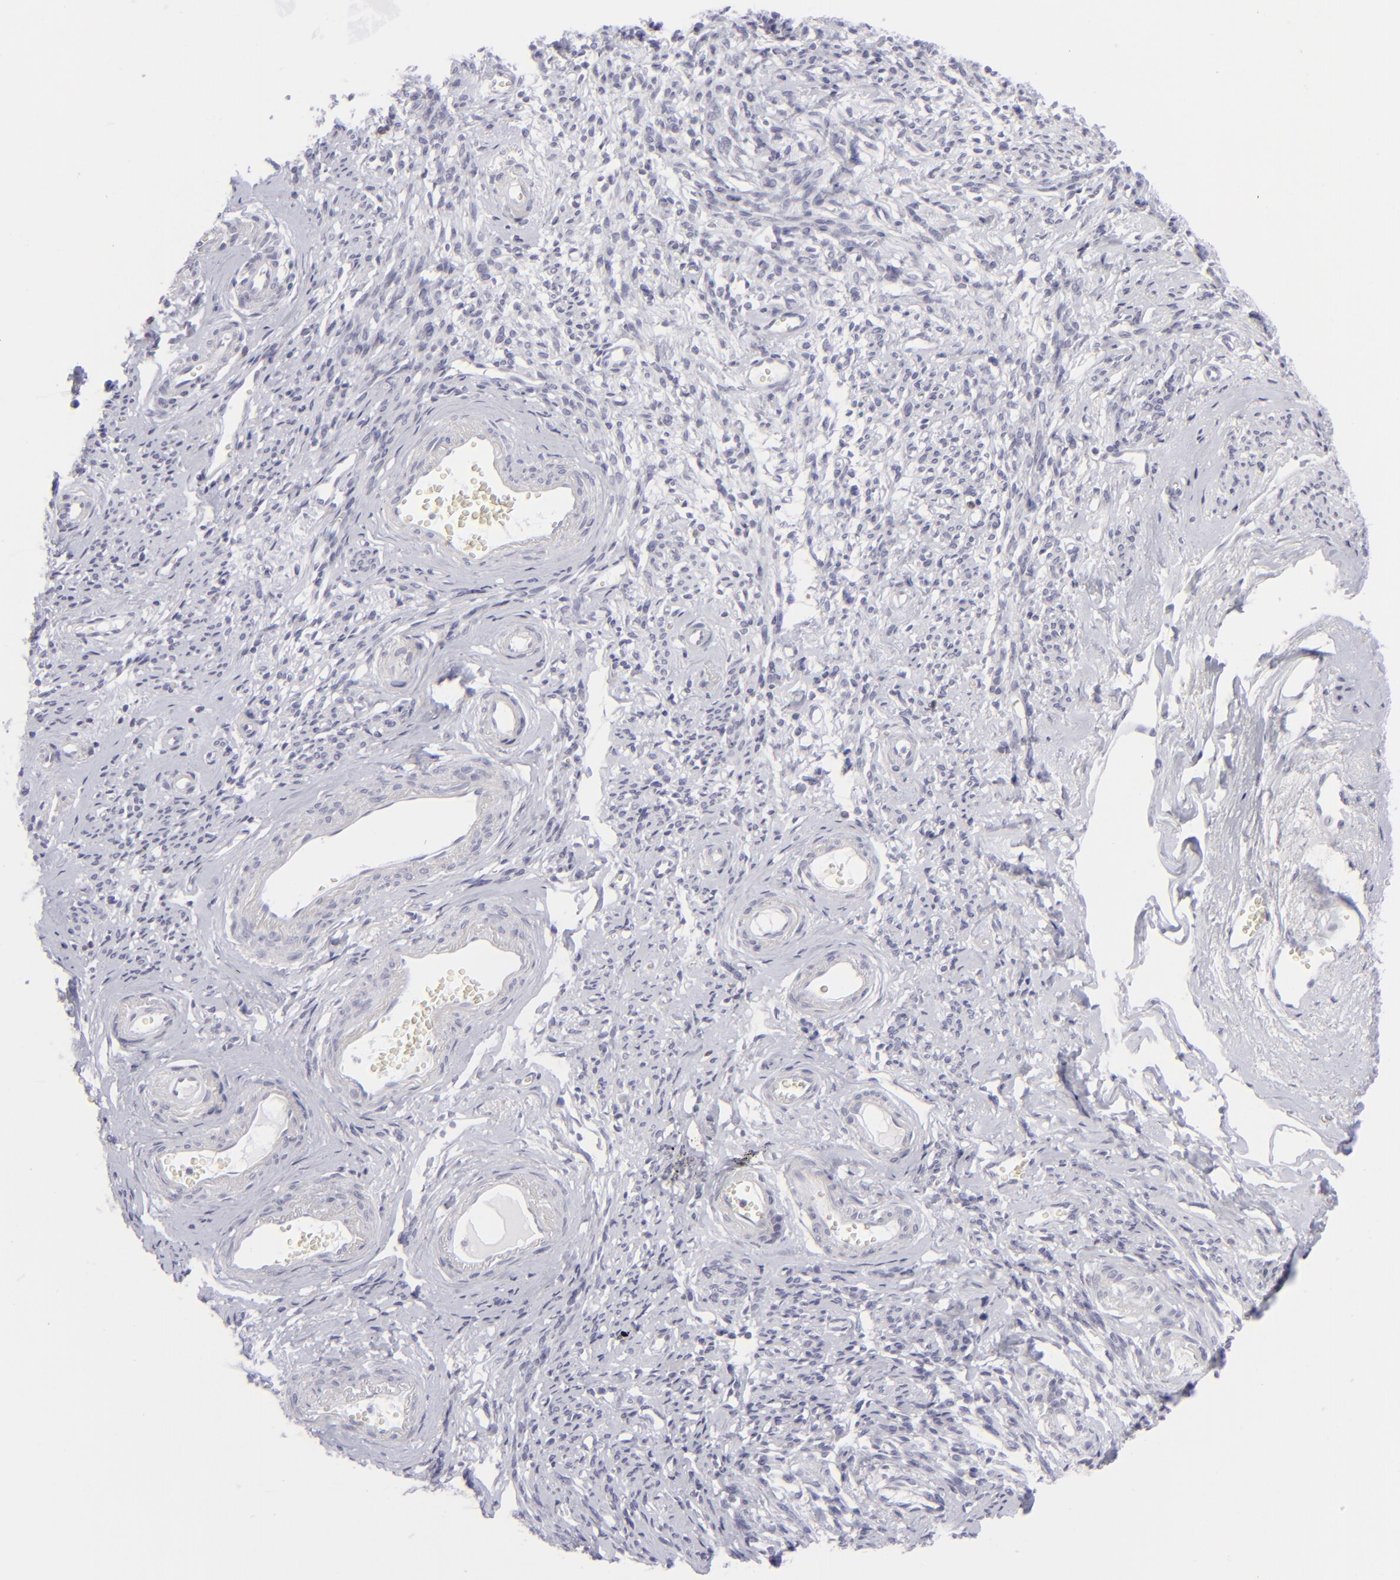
{"staining": {"intensity": "negative", "quantity": "none", "location": "none"}, "tissue": "endometrial cancer", "cell_type": "Tumor cells", "image_type": "cancer", "snomed": [{"axis": "morphology", "description": "Adenocarcinoma, NOS"}, {"axis": "topography", "description": "Endometrium"}], "caption": "Histopathology image shows no significant protein staining in tumor cells of endometrial cancer.", "gene": "CD7", "patient": {"sex": "female", "age": 75}}